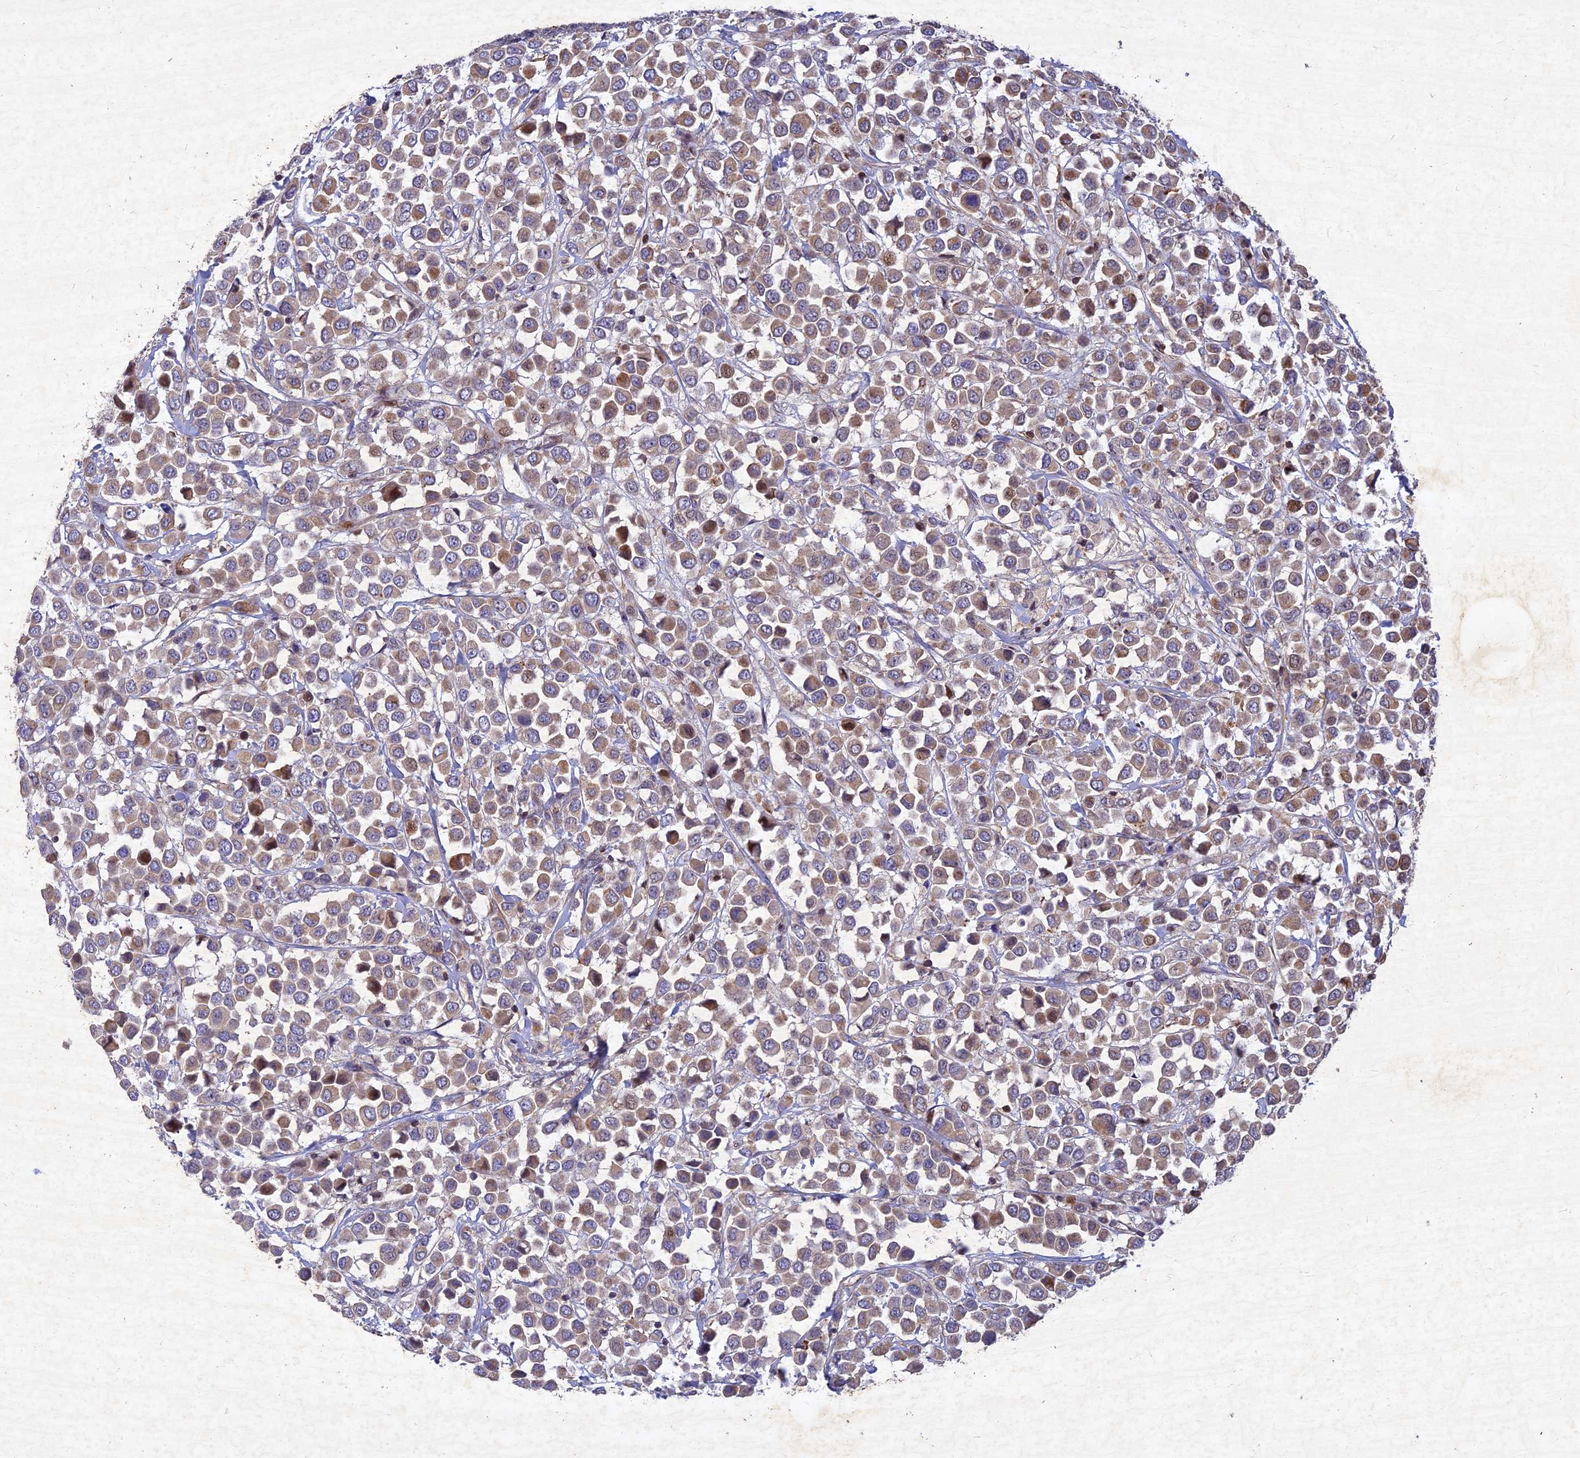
{"staining": {"intensity": "weak", "quantity": ">75%", "location": "cytoplasmic/membranous"}, "tissue": "breast cancer", "cell_type": "Tumor cells", "image_type": "cancer", "snomed": [{"axis": "morphology", "description": "Duct carcinoma"}, {"axis": "topography", "description": "Breast"}], "caption": "Human breast cancer (infiltrating ductal carcinoma) stained with a brown dye reveals weak cytoplasmic/membranous positive staining in approximately >75% of tumor cells.", "gene": "RELCH", "patient": {"sex": "female", "age": 61}}